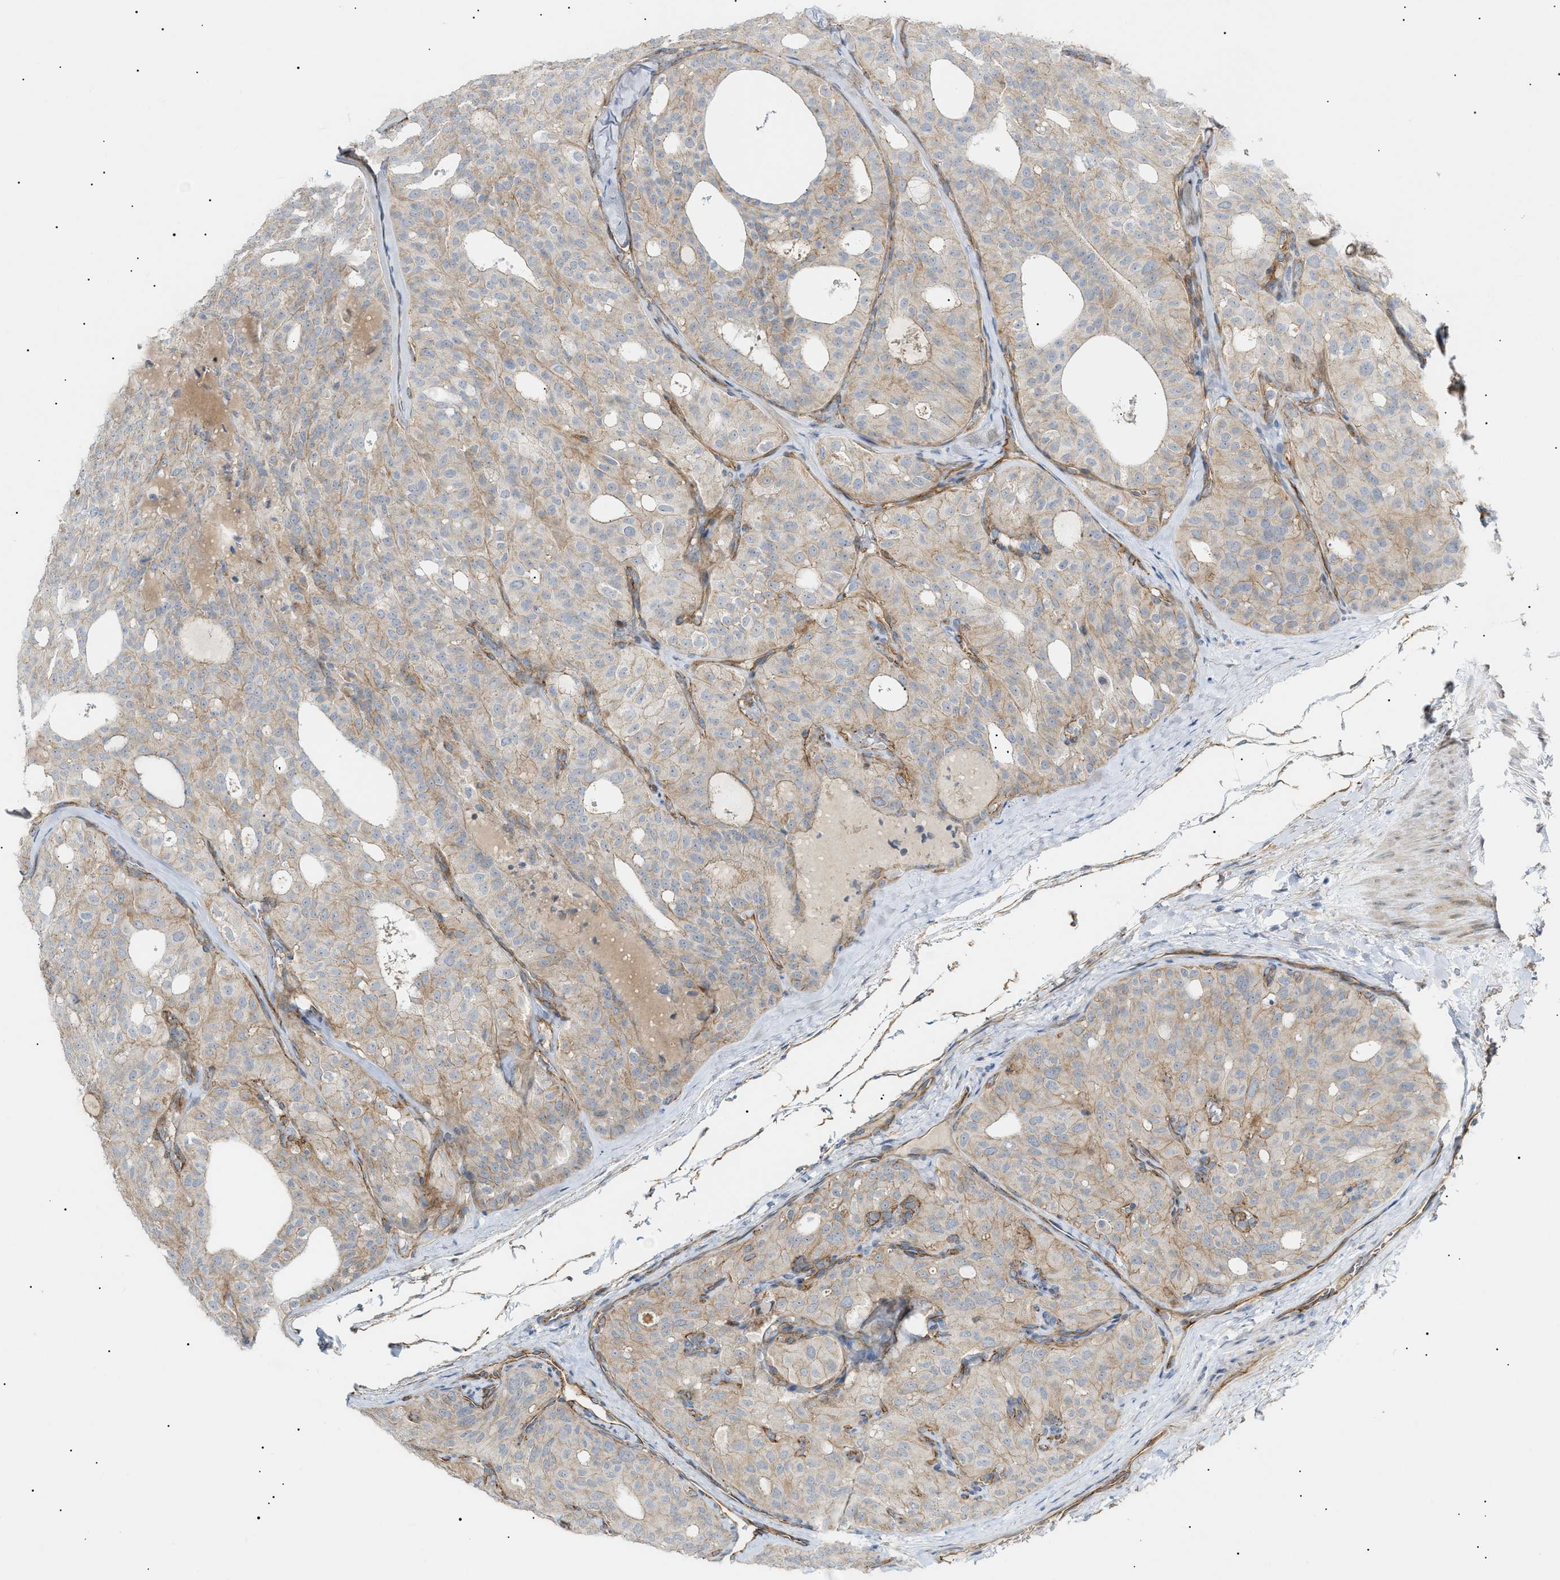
{"staining": {"intensity": "weak", "quantity": "25%-75%", "location": "cytoplasmic/membranous"}, "tissue": "thyroid cancer", "cell_type": "Tumor cells", "image_type": "cancer", "snomed": [{"axis": "morphology", "description": "Follicular adenoma carcinoma, NOS"}, {"axis": "topography", "description": "Thyroid gland"}], "caption": "Tumor cells reveal low levels of weak cytoplasmic/membranous expression in approximately 25%-75% of cells in human thyroid follicular adenoma carcinoma. The staining is performed using DAB (3,3'-diaminobenzidine) brown chromogen to label protein expression. The nuclei are counter-stained blue using hematoxylin.", "gene": "ZFHX2", "patient": {"sex": "male", "age": 75}}